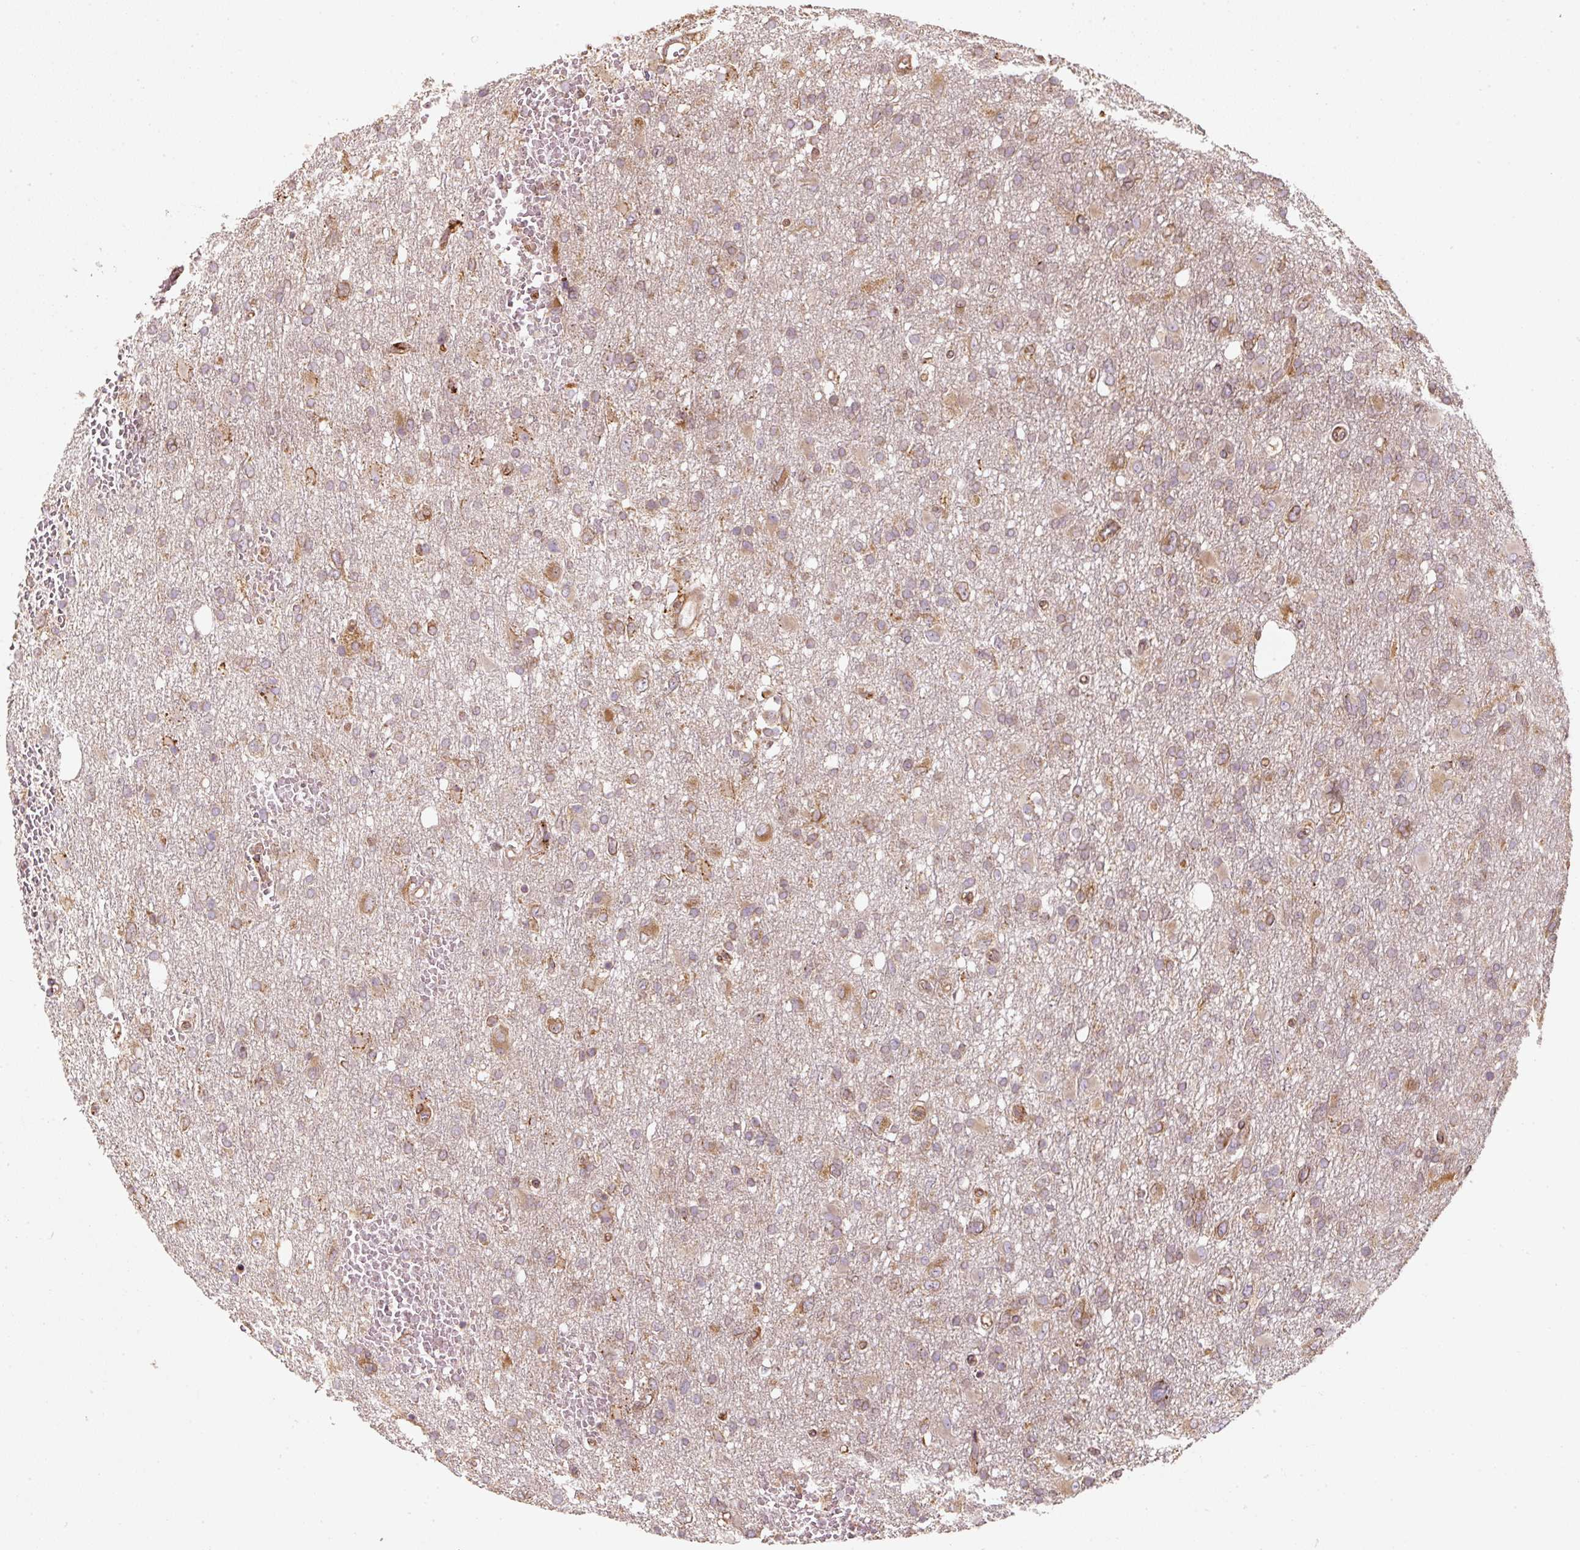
{"staining": {"intensity": "moderate", "quantity": "25%-75%", "location": "cytoplasmic/membranous"}, "tissue": "glioma", "cell_type": "Tumor cells", "image_type": "cancer", "snomed": [{"axis": "morphology", "description": "Glioma, malignant, High grade"}, {"axis": "topography", "description": "Brain"}], "caption": "Human glioma stained for a protein (brown) exhibits moderate cytoplasmic/membranous positive expression in about 25%-75% of tumor cells.", "gene": "PRKCSH", "patient": {"sex": "male", "age": 61}}